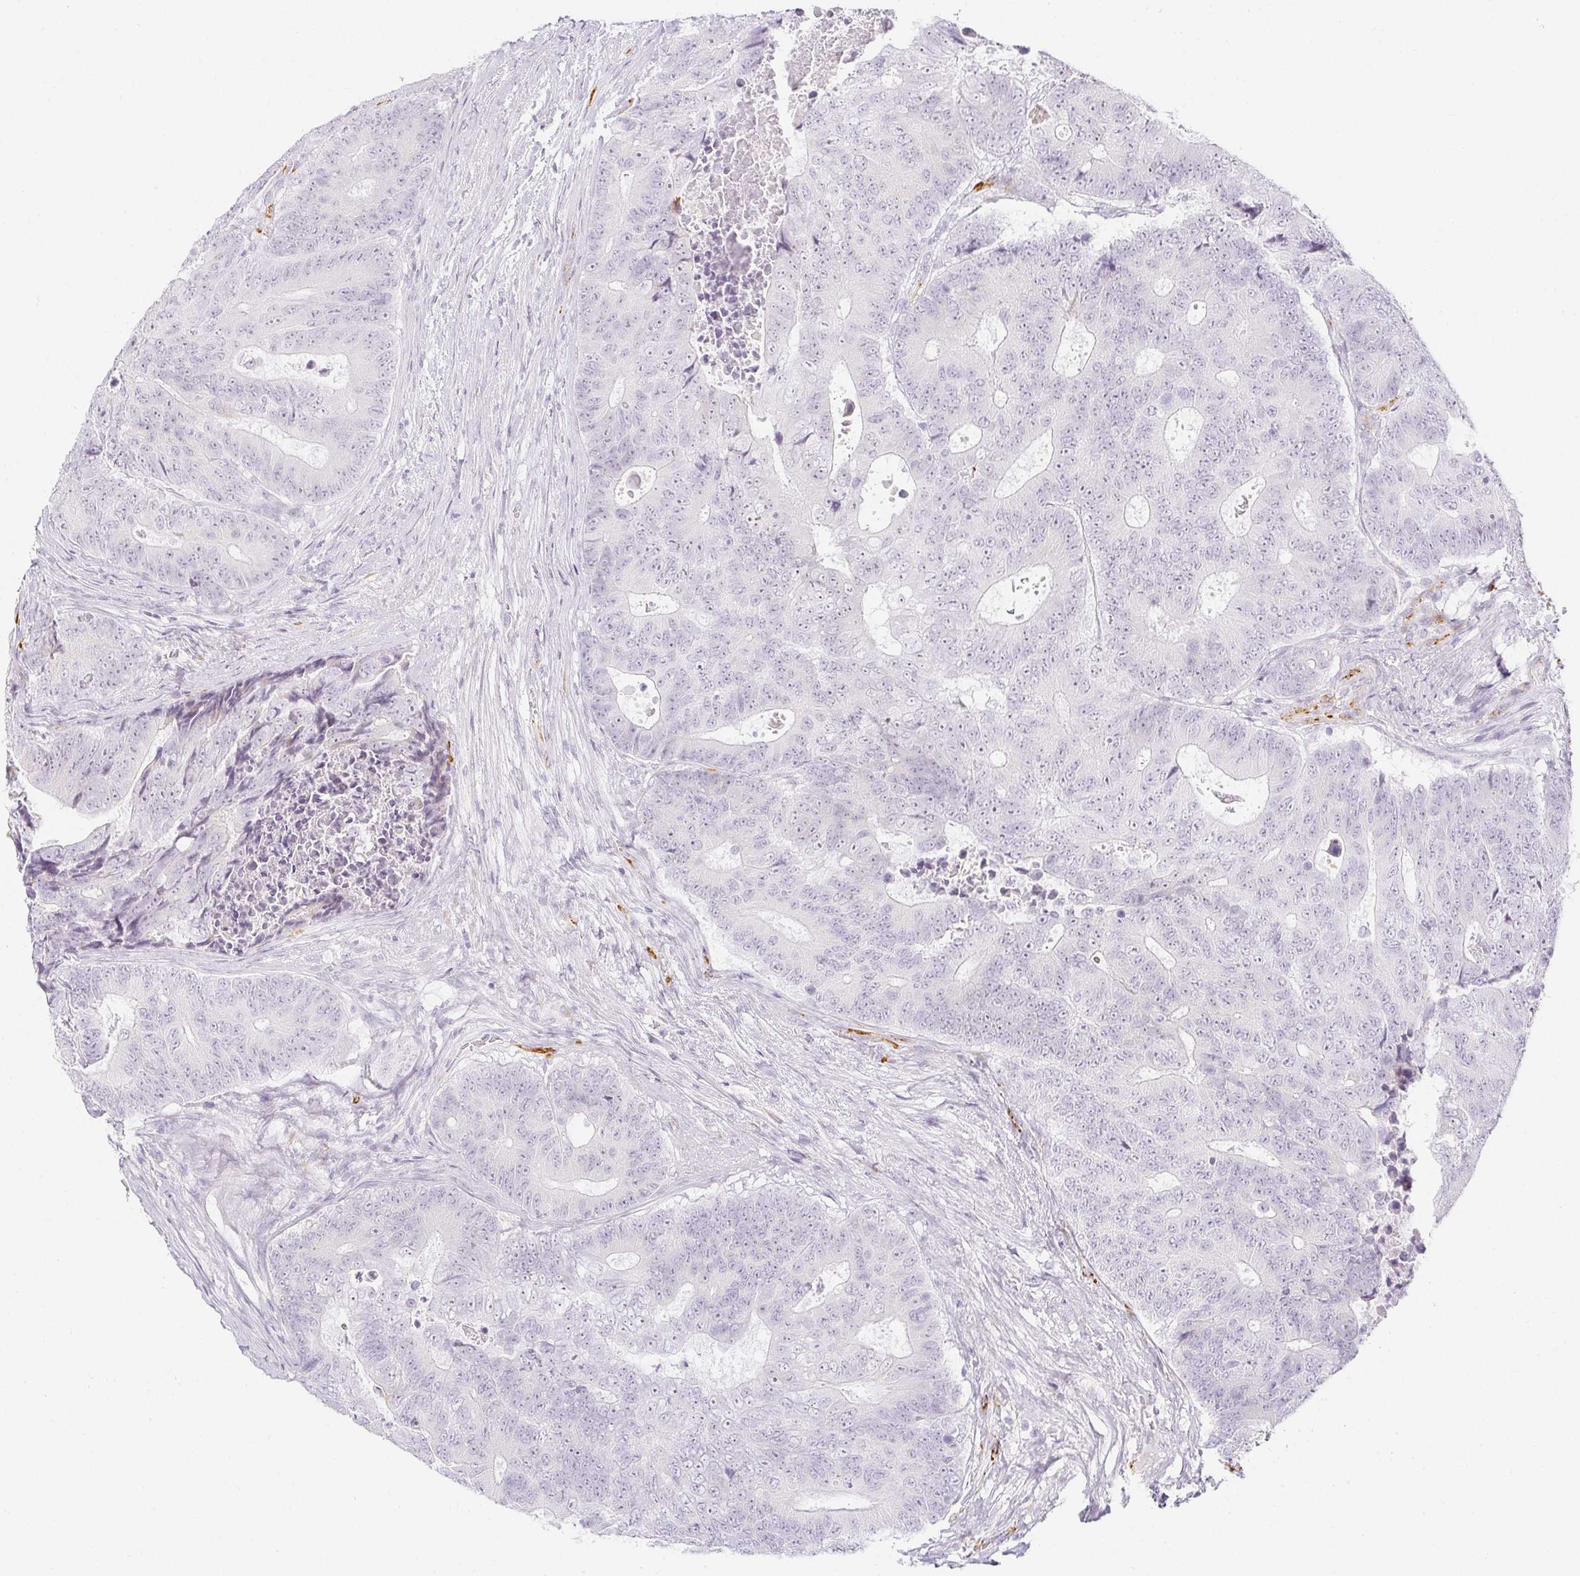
{"staining": {"intensity": "negative", "quantity": "none", "location": "none"}, "tissue": "colorectal cancer", "cell_type": "Tumor cells", "image_type": "cancer", "snomed": [{"axis": "morphology", "description": "Adenocarcinoma, NOS"}, {"axis": "topography", "description": "Colon"}], "caption": "Tumor cells are negative for brown protein staining in colorectal cancer.", "gene": "ACAN", "patient": {"sex": "female", "age": 48}}